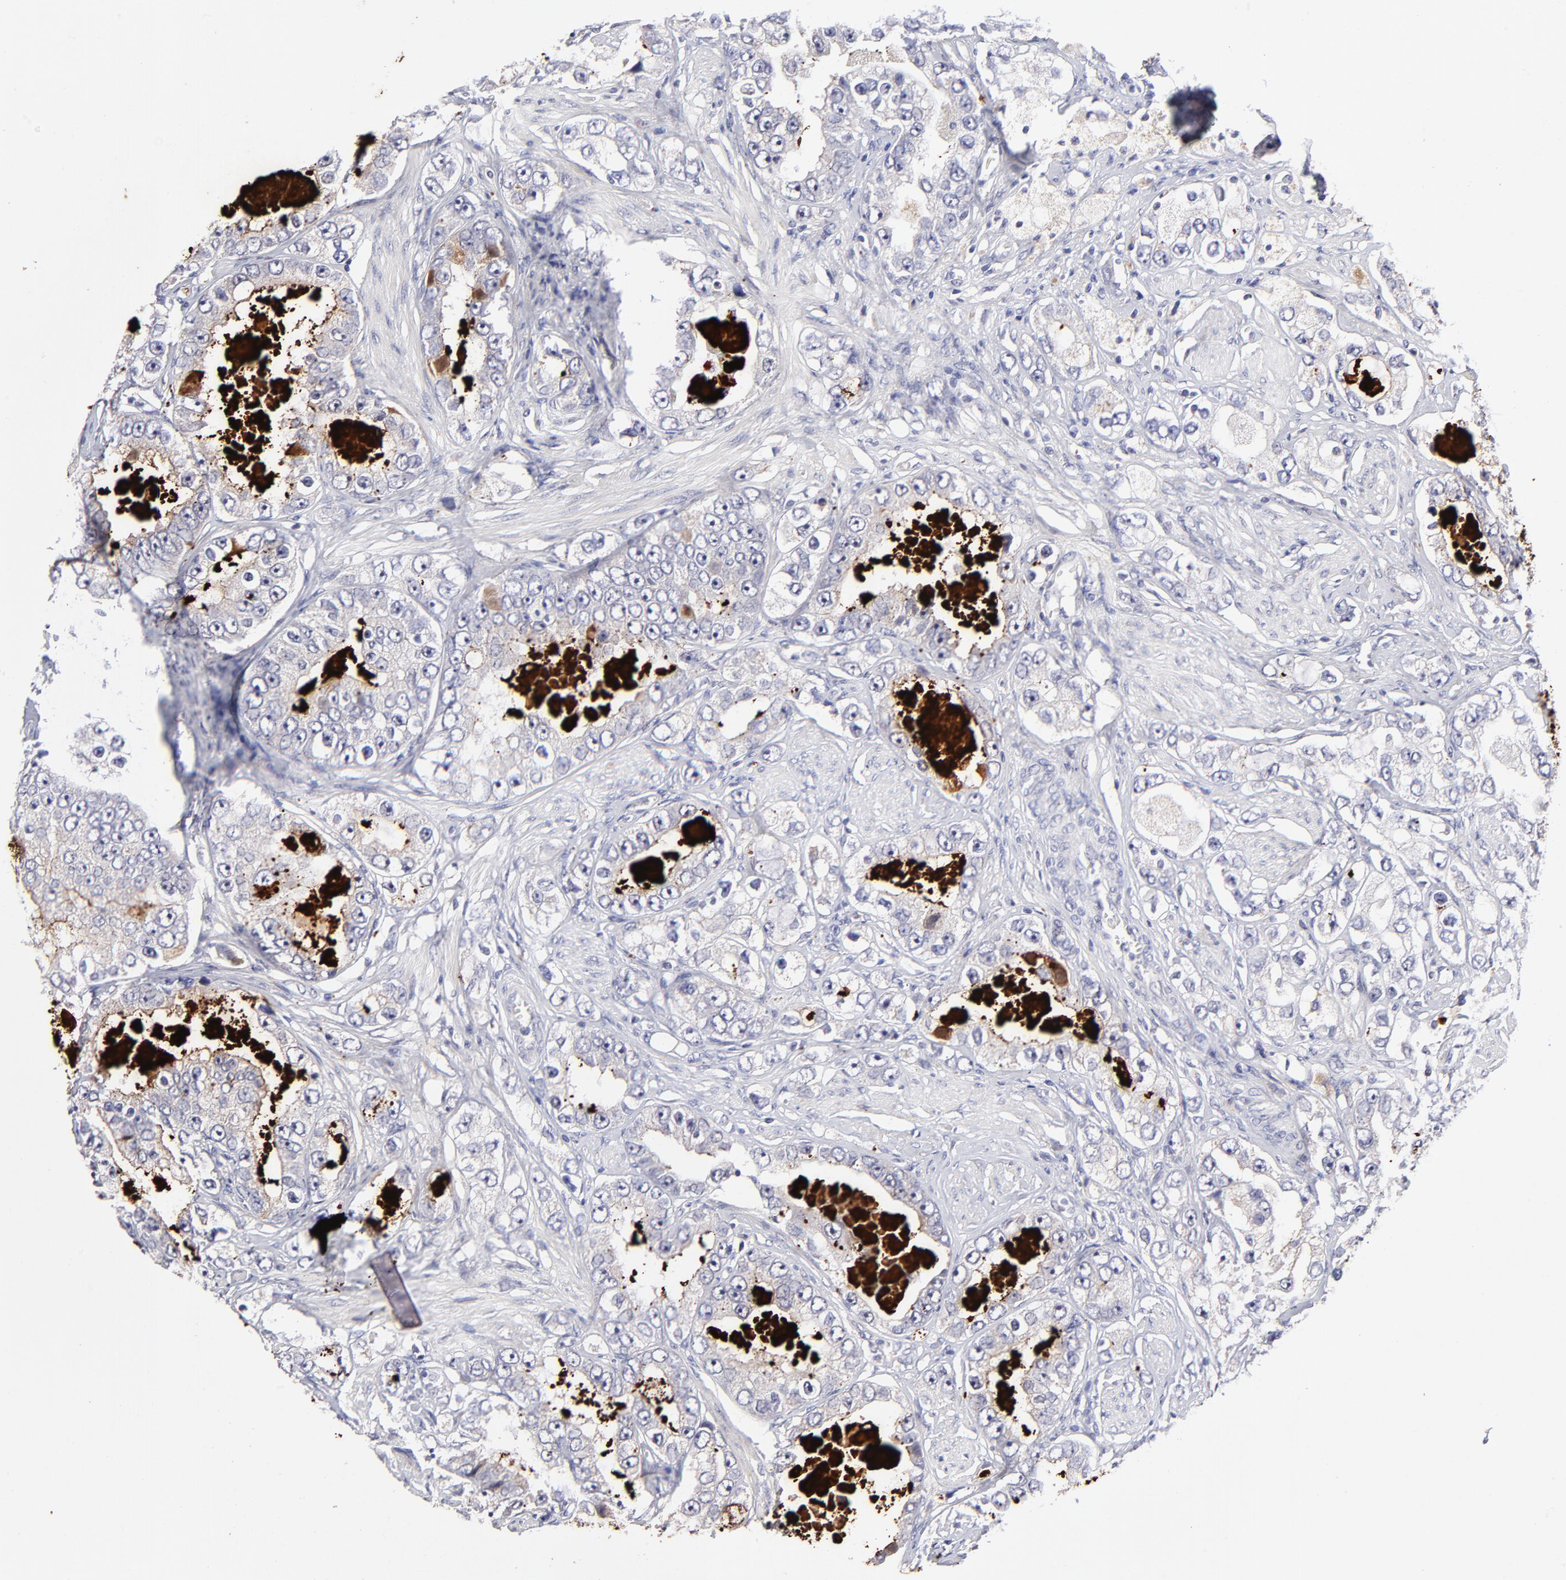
{"staining": {"intensity": "weak", "quantity": "<25%", "location": "cytoplasmic/membranous"}, "tissue": "prostate cancer", "cell_type": "Tumor cells", "image_type": "cancer", "snomed": [{"axis": "morphology", "description": "Adenocarcinoma, High grade"}, {"axis": "topography", "description": "Prostate"}], "caption": "IHC image of neoplastic tissue: human high-grade adenocarcinoma (prostate) stained with DAB (3,3'-diaminobenzidine) exhibits no significant protein expression in tumor cells.", "gene": "BTG2", "patient": {"sex": "male", "age": 63}}